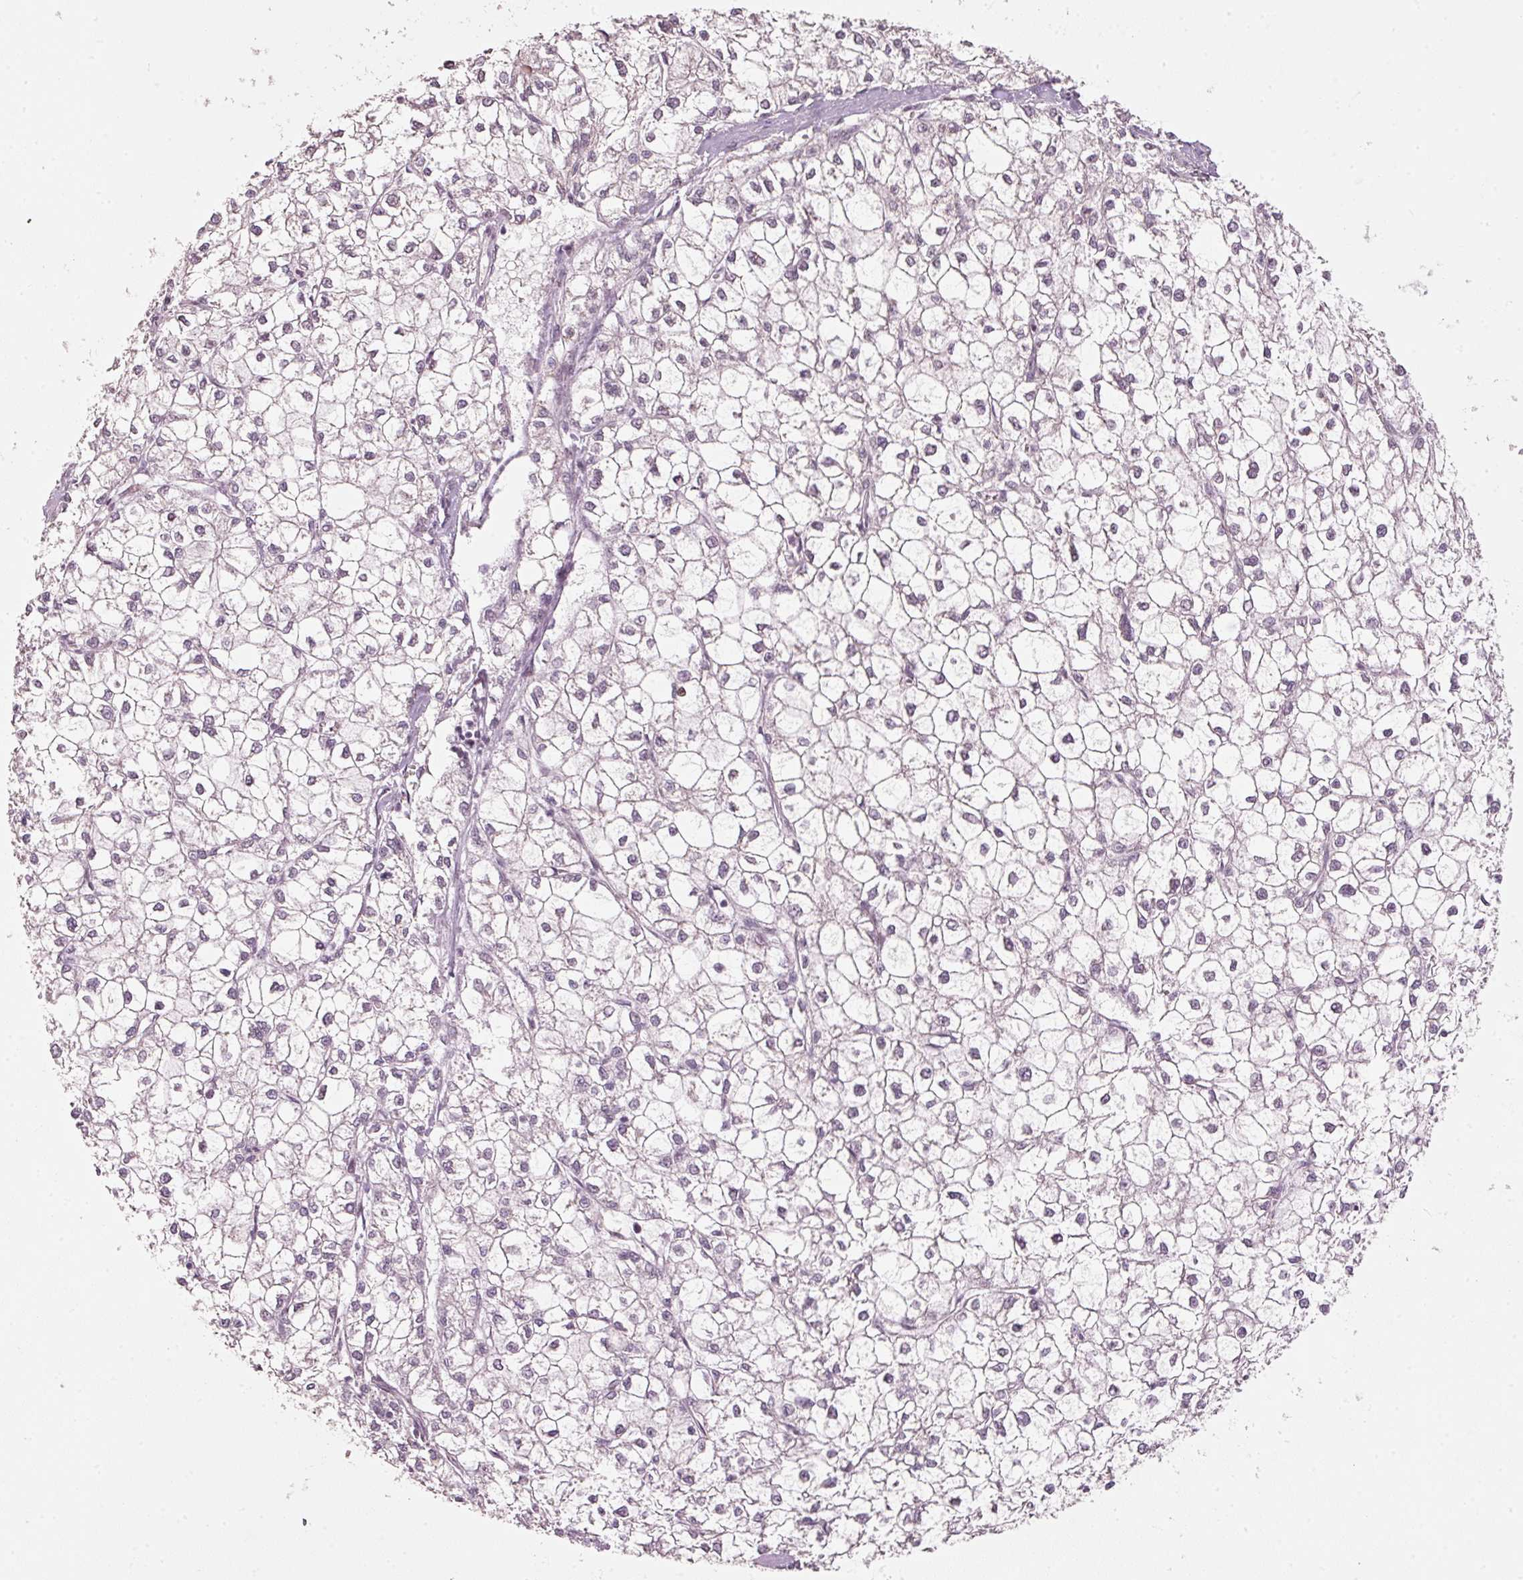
{"staining": {"intensity": "negative", "quantity": "none", "location": "none"}, "tissue": "liver cancer", "cell_type": "Tumor cells", "image_type": "cancer", "snomed": [{"axis": "morphology", "description": "Carcinoma, Hepatocellular, NOS"}, {"axis": "topography", "description": "Liver"}], "caption": "Immunohistochemistry micrograph of human liver cancer stained for a protein (brown), which exhibits no expression in tumor cells. Brightfield microscopy of immunohistochemistry (IHC) stained with DAB (3,3'-diaminobenzidine) (brown) and hematoxylin (blue), captured at high magnification.", "gene": "TOB2", "patient": {"sex": "female", "age": 43}}